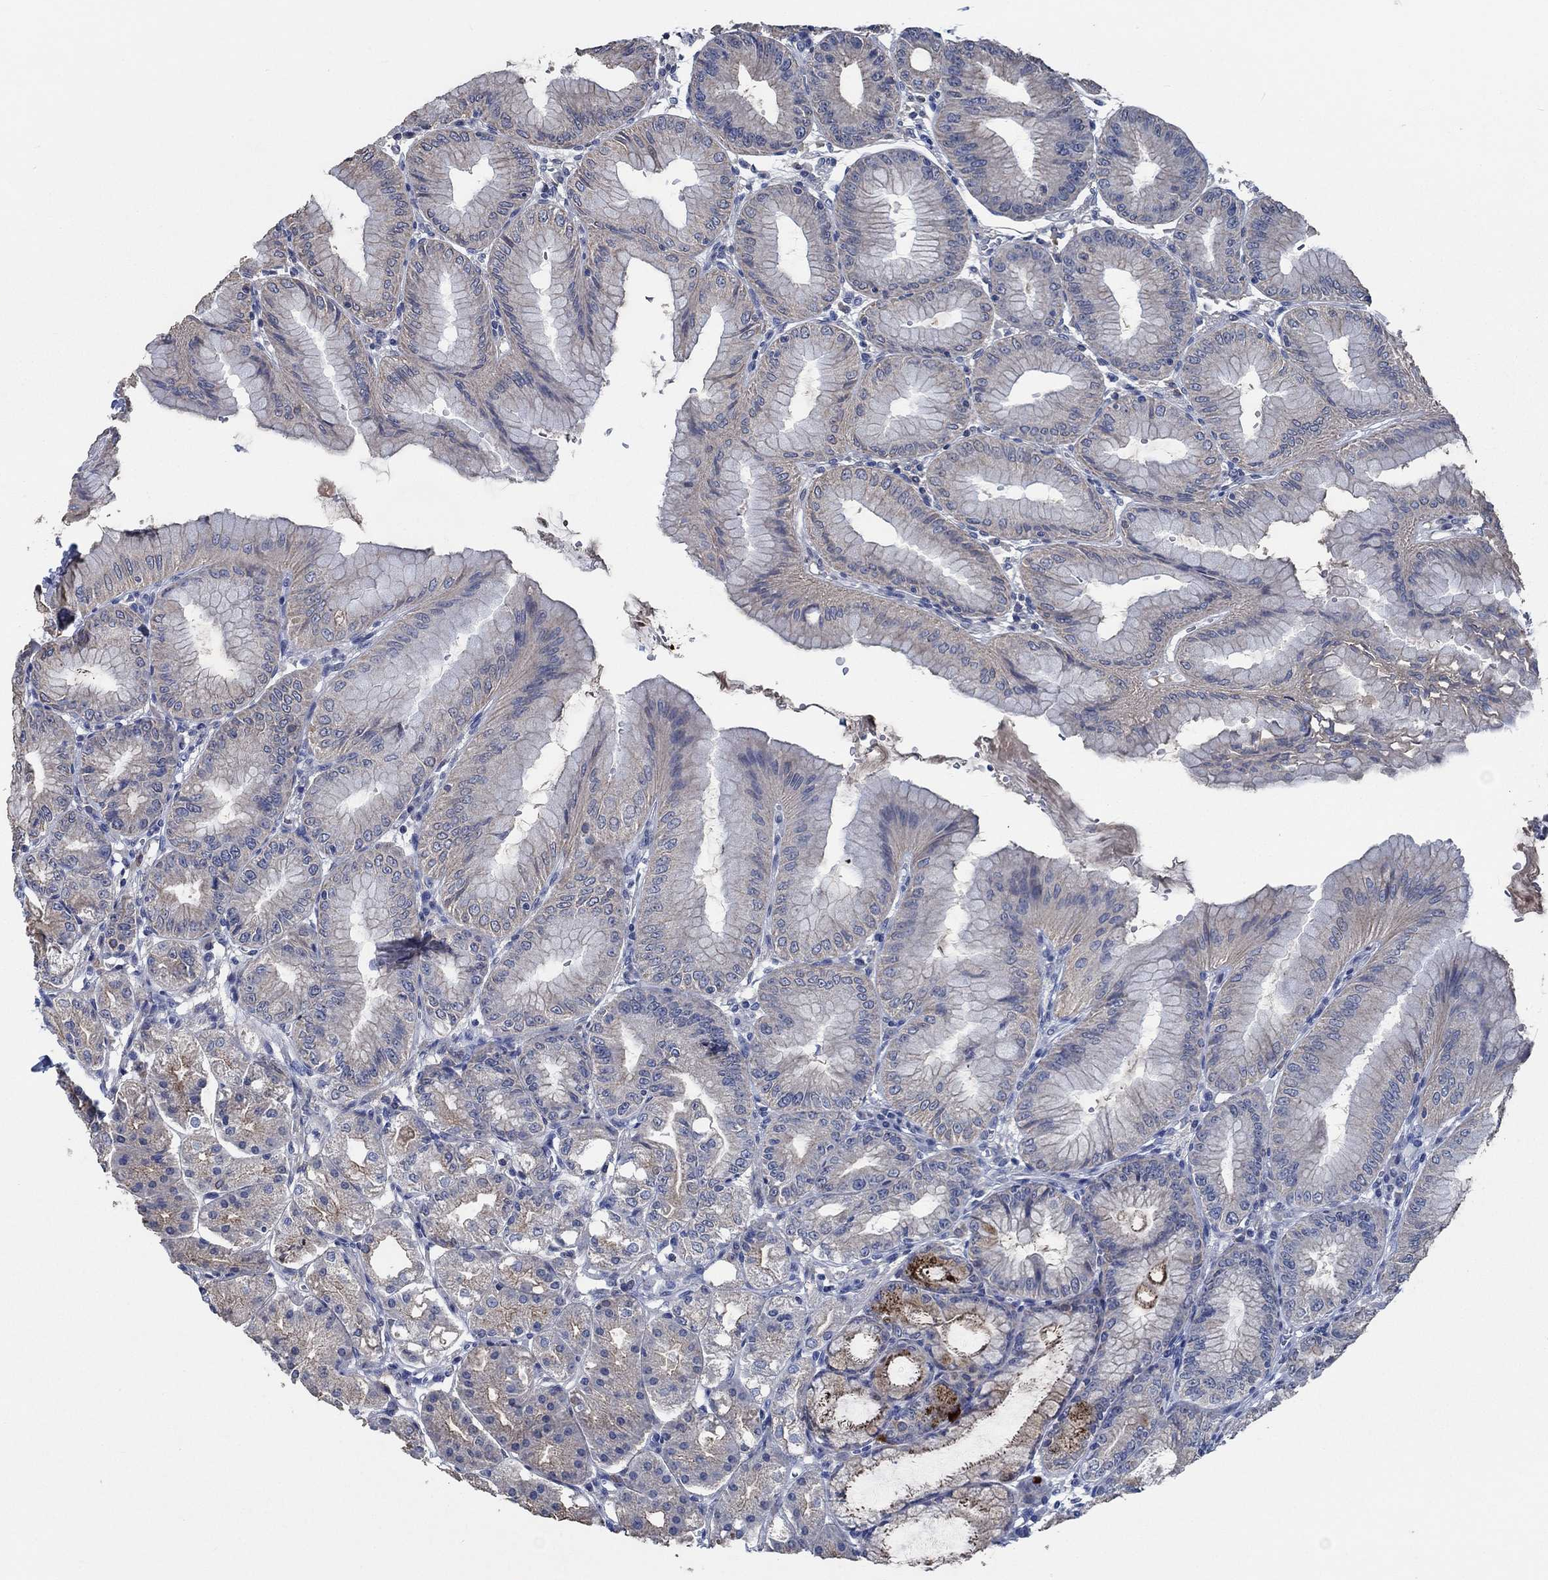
{"staining": {"intensity": "moderate", "quantity": "<25%", "location": "cytoplasmic/membranous"}, "tissue": "stomach", "cell_type": "Glandular cells", "image_type": "normal", "snomed": [{"axis": "morphology", "description": "Normal tissue, NOS"}, {"axis": "topography", "description": "Stomach"}], "caption": "High-magnification brightfield microscopy of normal stomach stained with DAB (3,3'-diaminobenzidine) (brown) and counterstained with hematoxylin (blue). glandular cells exhibit moderate cytoplasmic/membranous expression is identified in approximately<25% of cells.", "gene": "OBSCN", "patient": {"sex": "male", "age": 71}}